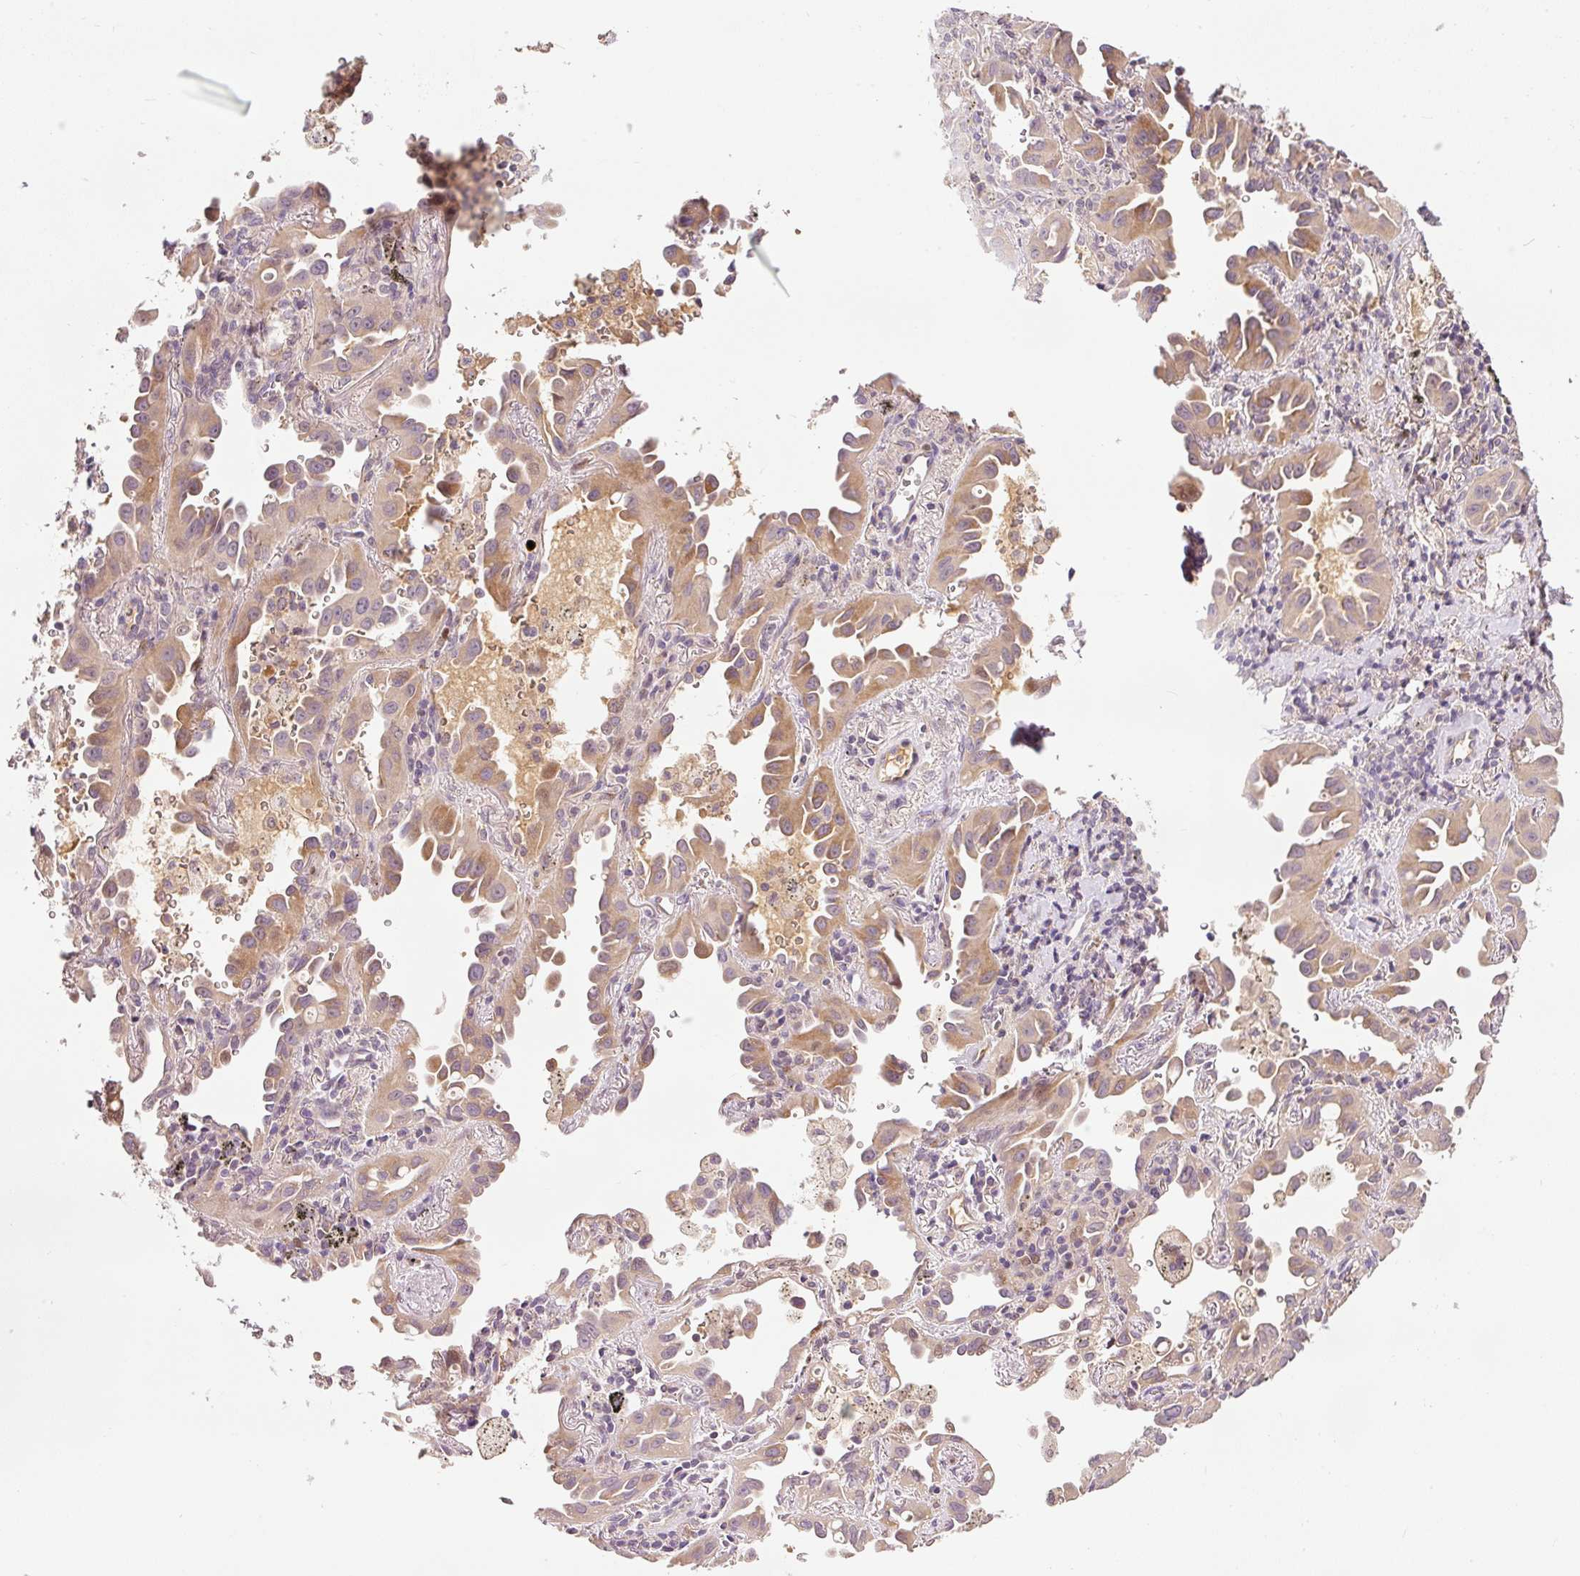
{"staining": {"intensity": "moderate", "quantity": "25%-75%", "location": "cytoplasmic/membranous"}, "tissue": "lung cancer", "cell_type": "Tumor cells", "image_type": "cancer", "snomed": [{"axis": "morphology", "description": "Adenocarcinoma, NOS"}, {"axis": "topography", "description": "Lung"}], "caption": "Protein expression analysis of lung cancer exhibits moderate cytoplasmic/membranous positivity in approximately 25%-75% of tumor cells.", "gene": "CMTM8", "patient": {"sex": "male", "age": 68}}